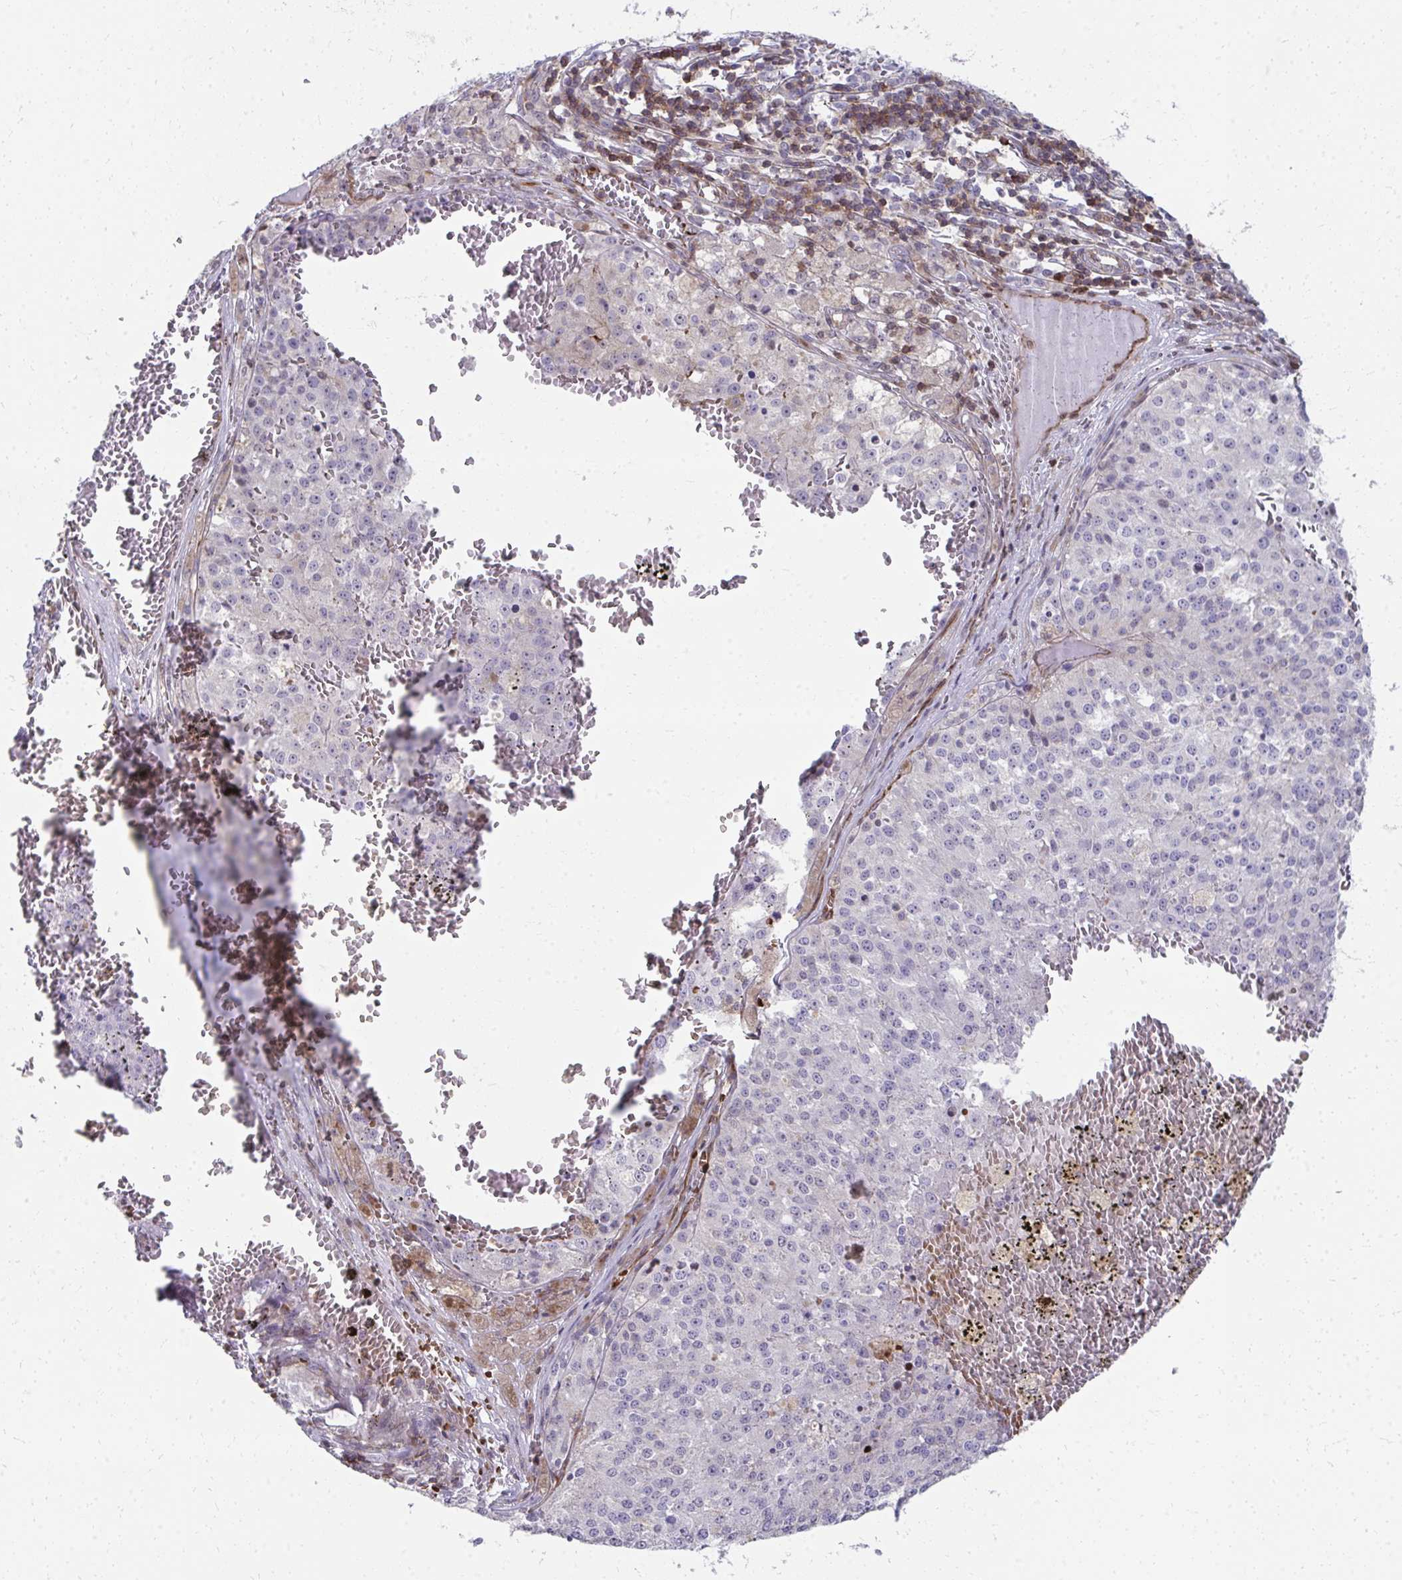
{"staining": {"intensity": "negative", "quantity": "none", "location": "none"}, "tissue": "melanoma", "cell_type": "Tumor cells", "image_type": "cancer", "snomed": [{"axis": "morphology", "description": "Malignant melanoma, Metastatic site"}, {"axis": "topography", "description": "Lymph node"}], "caption": "An image of human malignant melanoma (metastatic site) is negative for staining in tumor cells.", "gene": "FOXN3", "patient": {"sex": "female", "age": 64}}